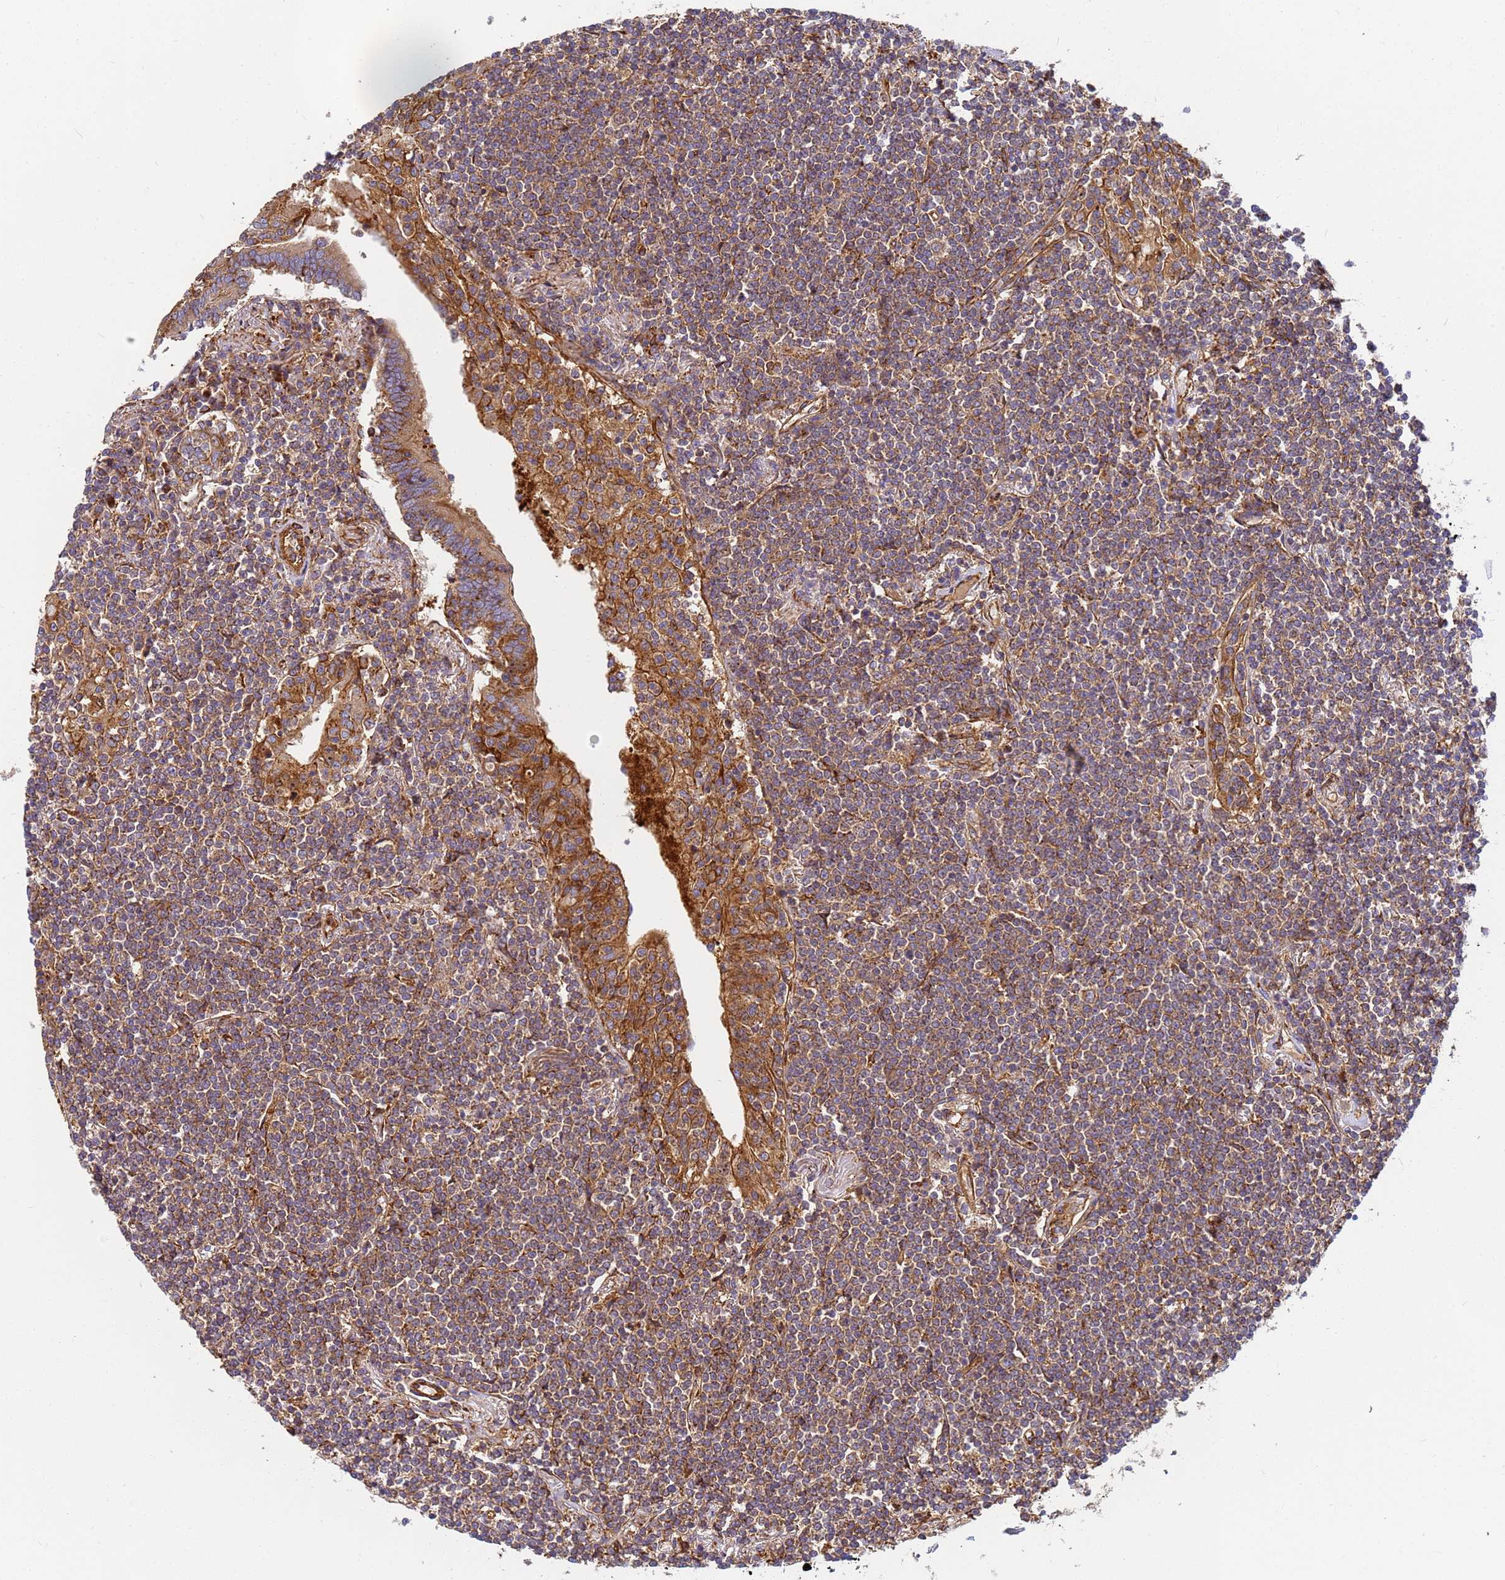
{"staining": {"intensity": "weak", "quantity": ">75%", "location": "cytoplasmic/membranous"}, "tissue": "lymphoma", "cell_type": "Tumor cells", "image_type": "cancer", "snomed": [{"axis": "morphology", "description": "Malignant lymphoma, non-Hodgkin's type, Low grade"}, {"axis": "topography", "description": "Lung"}], "caption": "A photomicrograph of human low-grade malignant lymphoma, non-Hodgkin's type stained for a protein demonstrates weak cytoplasmic/membranous brown staining in tumor cells.", "gene": "C2CD5", "patient": {"sex": "female", "age": 71}}